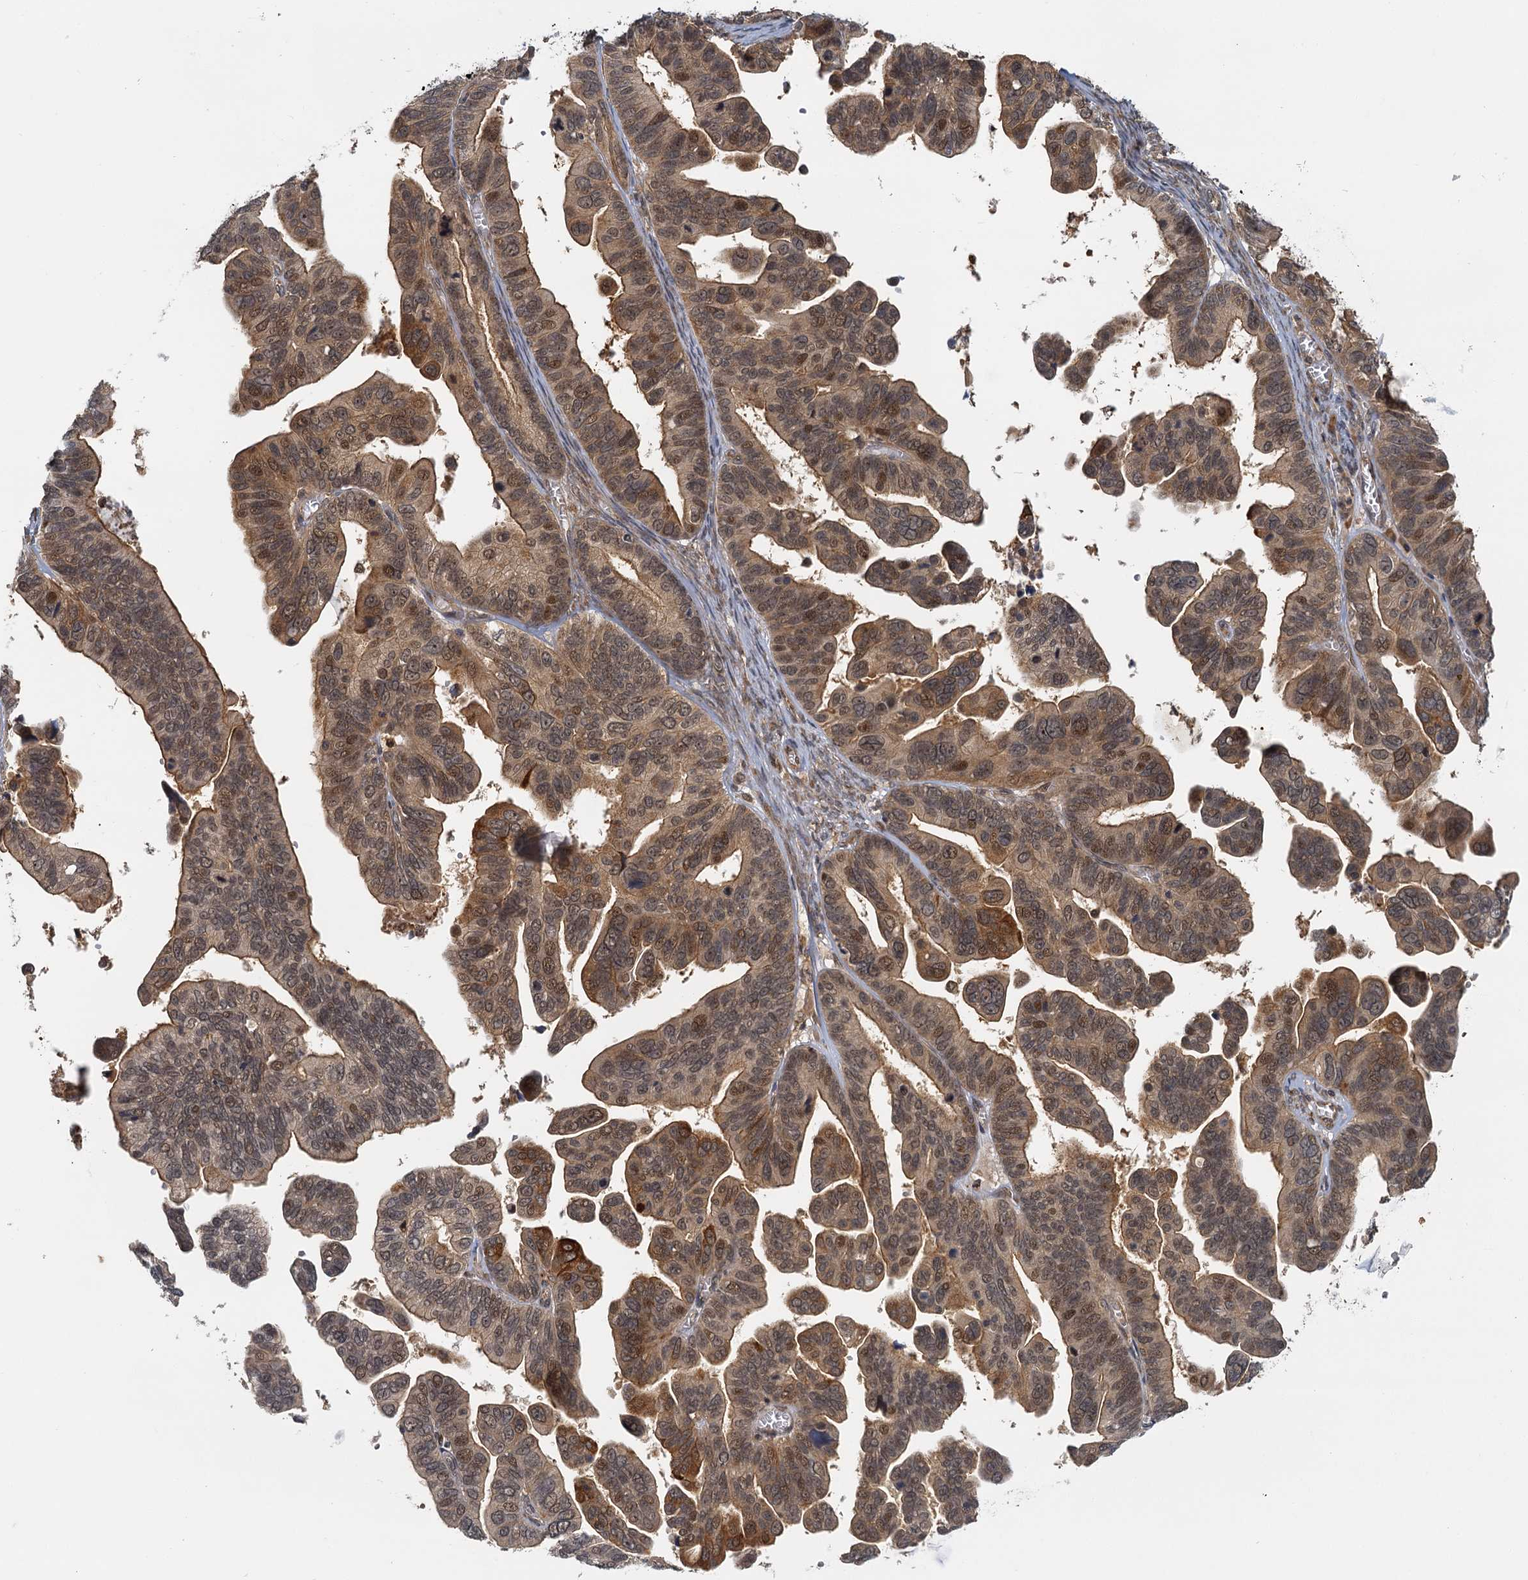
{"staining": {"intensity": "moderate", "quantity": ">75%", "location": "cytoplasmic/membranous,nuclear"}, "tissue": "ovarian cancer", "cell_type": "Tumor cells", "image_type": "cancer", "snomed": [{"axis": "morphology", "description": "Cystadenocarcinoma, serous, NOS"}, {"axis": "topography", "description": "Ovary"}], "caption": "High-magnification brightfield microscopy of ovarian serous cystadenocarcinoma stained with DAB (3,3'-diaminobenzidine) (brown) and counterstained with hematoxylin (blue). tumor cells exhibit moderate cytoplasmic/membranous and nuclear expression is identified in about>75% of cells.", "gene": "ZNF549", "patient": {"sex": "female", "age": 56}}